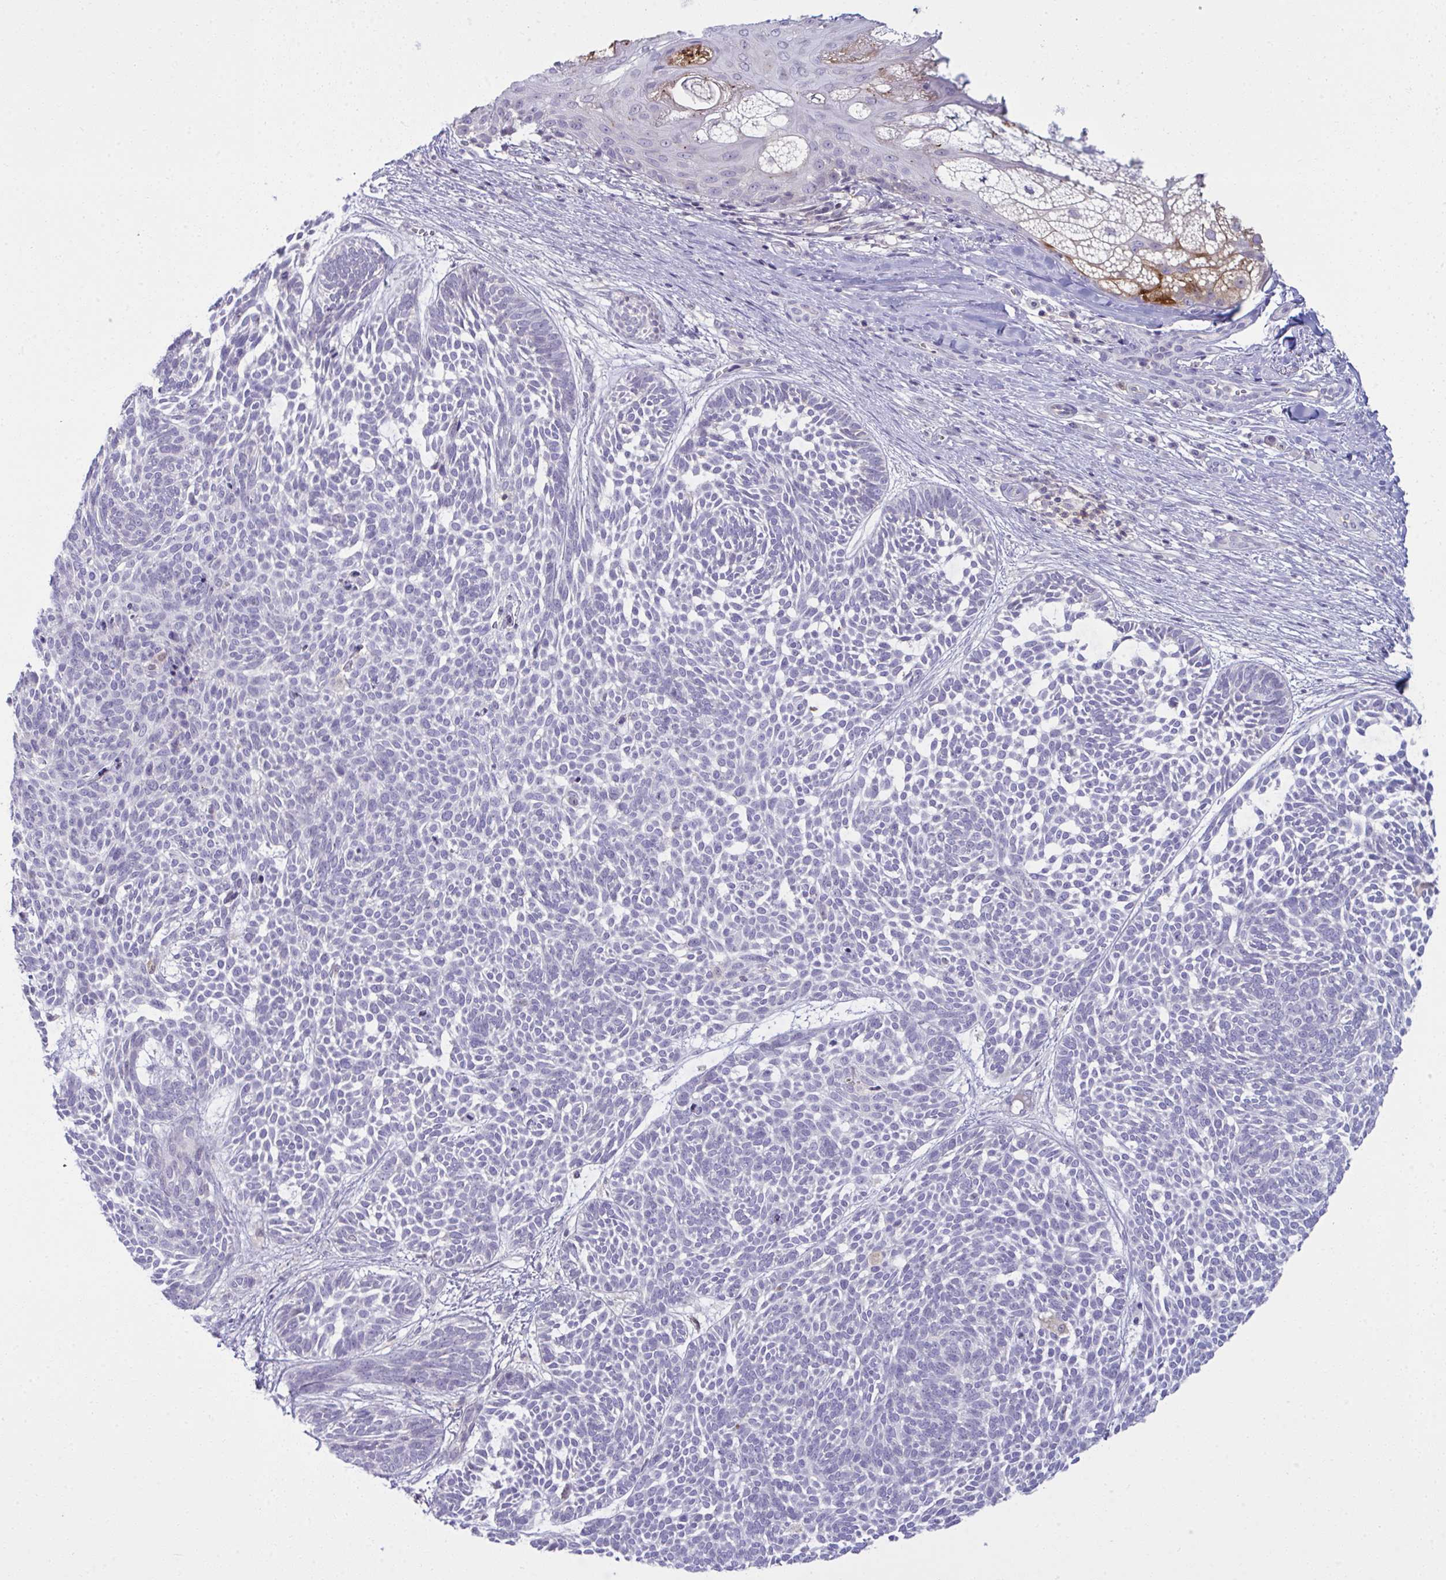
{"staining": {"intensity": "negative", "quantity": "none", "location": "none"}, "tissue": "skin cancer", "cell_type": "Tumor cells", "image_type": "cancer", "snomed": [{"axis": "morphology", "description": "Basal cell carcinoma"}, {"axis": "topography", "description": "Skin"}, {"axis": "topography", "description": "Skin of trunk"}], "caption": "Immunohistochemistry micrograph of neoplastic tissue: human skin basal cell carcinoma stained with DAB (3,3'-diaminobenzidine) exhibits no significant protein staining in tumor cells.", "gene": "RGPD5", "patient": {"sex": "male", "age": 74}}